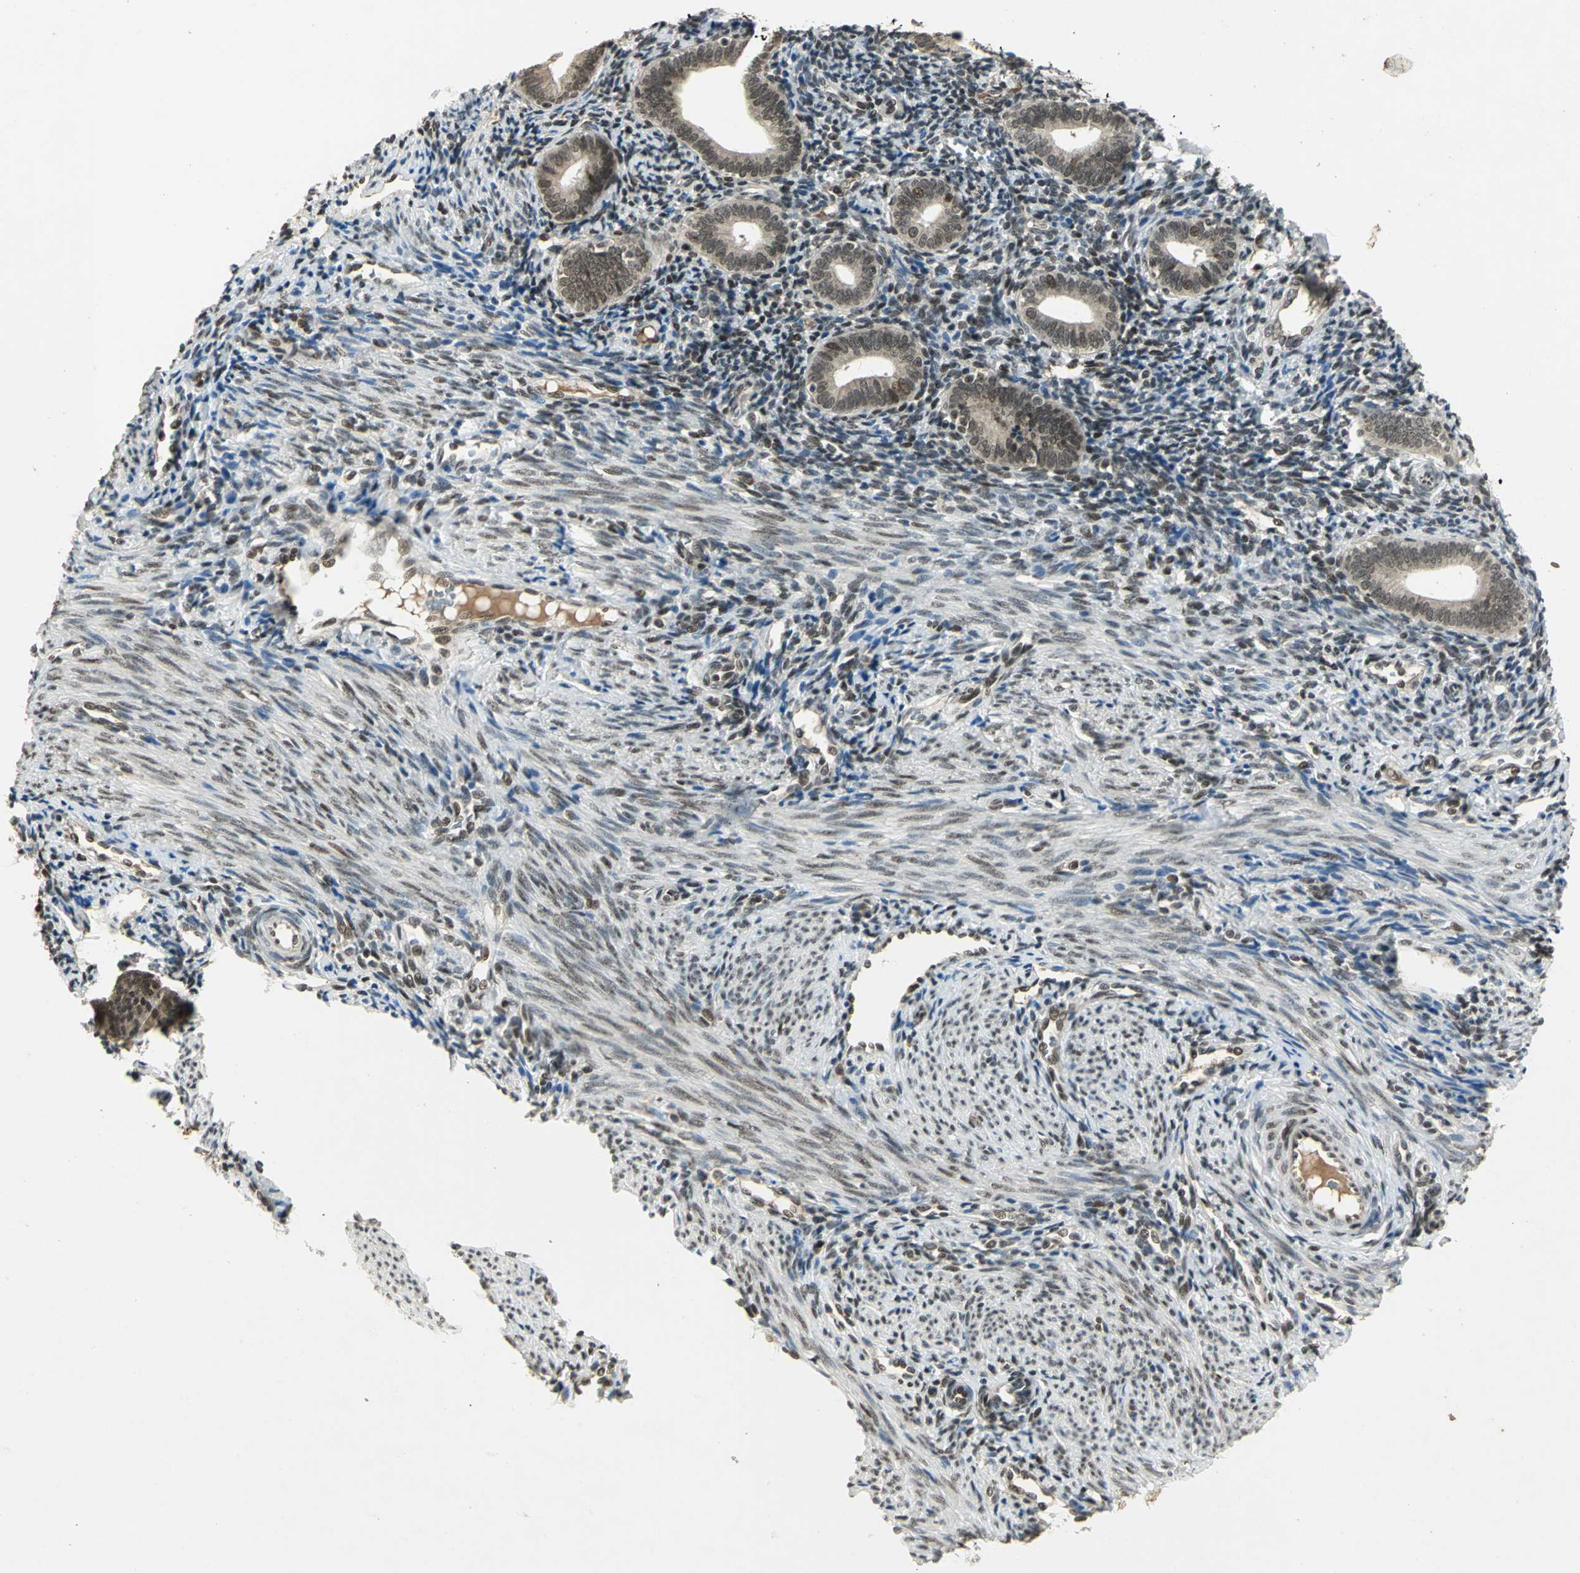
{"staining": {"intensity": "weak", "quantity": "<25%", "location": "nuclear"}, "tissue": "endometrium", "cell_type": "Cells in endometrial stroma", "image_type": "normal", "snomed": [{"axis": "morphology", "description": "Normal tissue, NOS"}, {"axis": "topography", "description": "Uterus"}, {"axis": "topography", "description": "Endometrium"}], "caption": "IHC photomicrograph of normal endometrium stained for a protein (brown), which reveals no staining in cells in endometrial stroma.", "gene": "RAD17", "patient": {"sex": "female", "age": 33}}